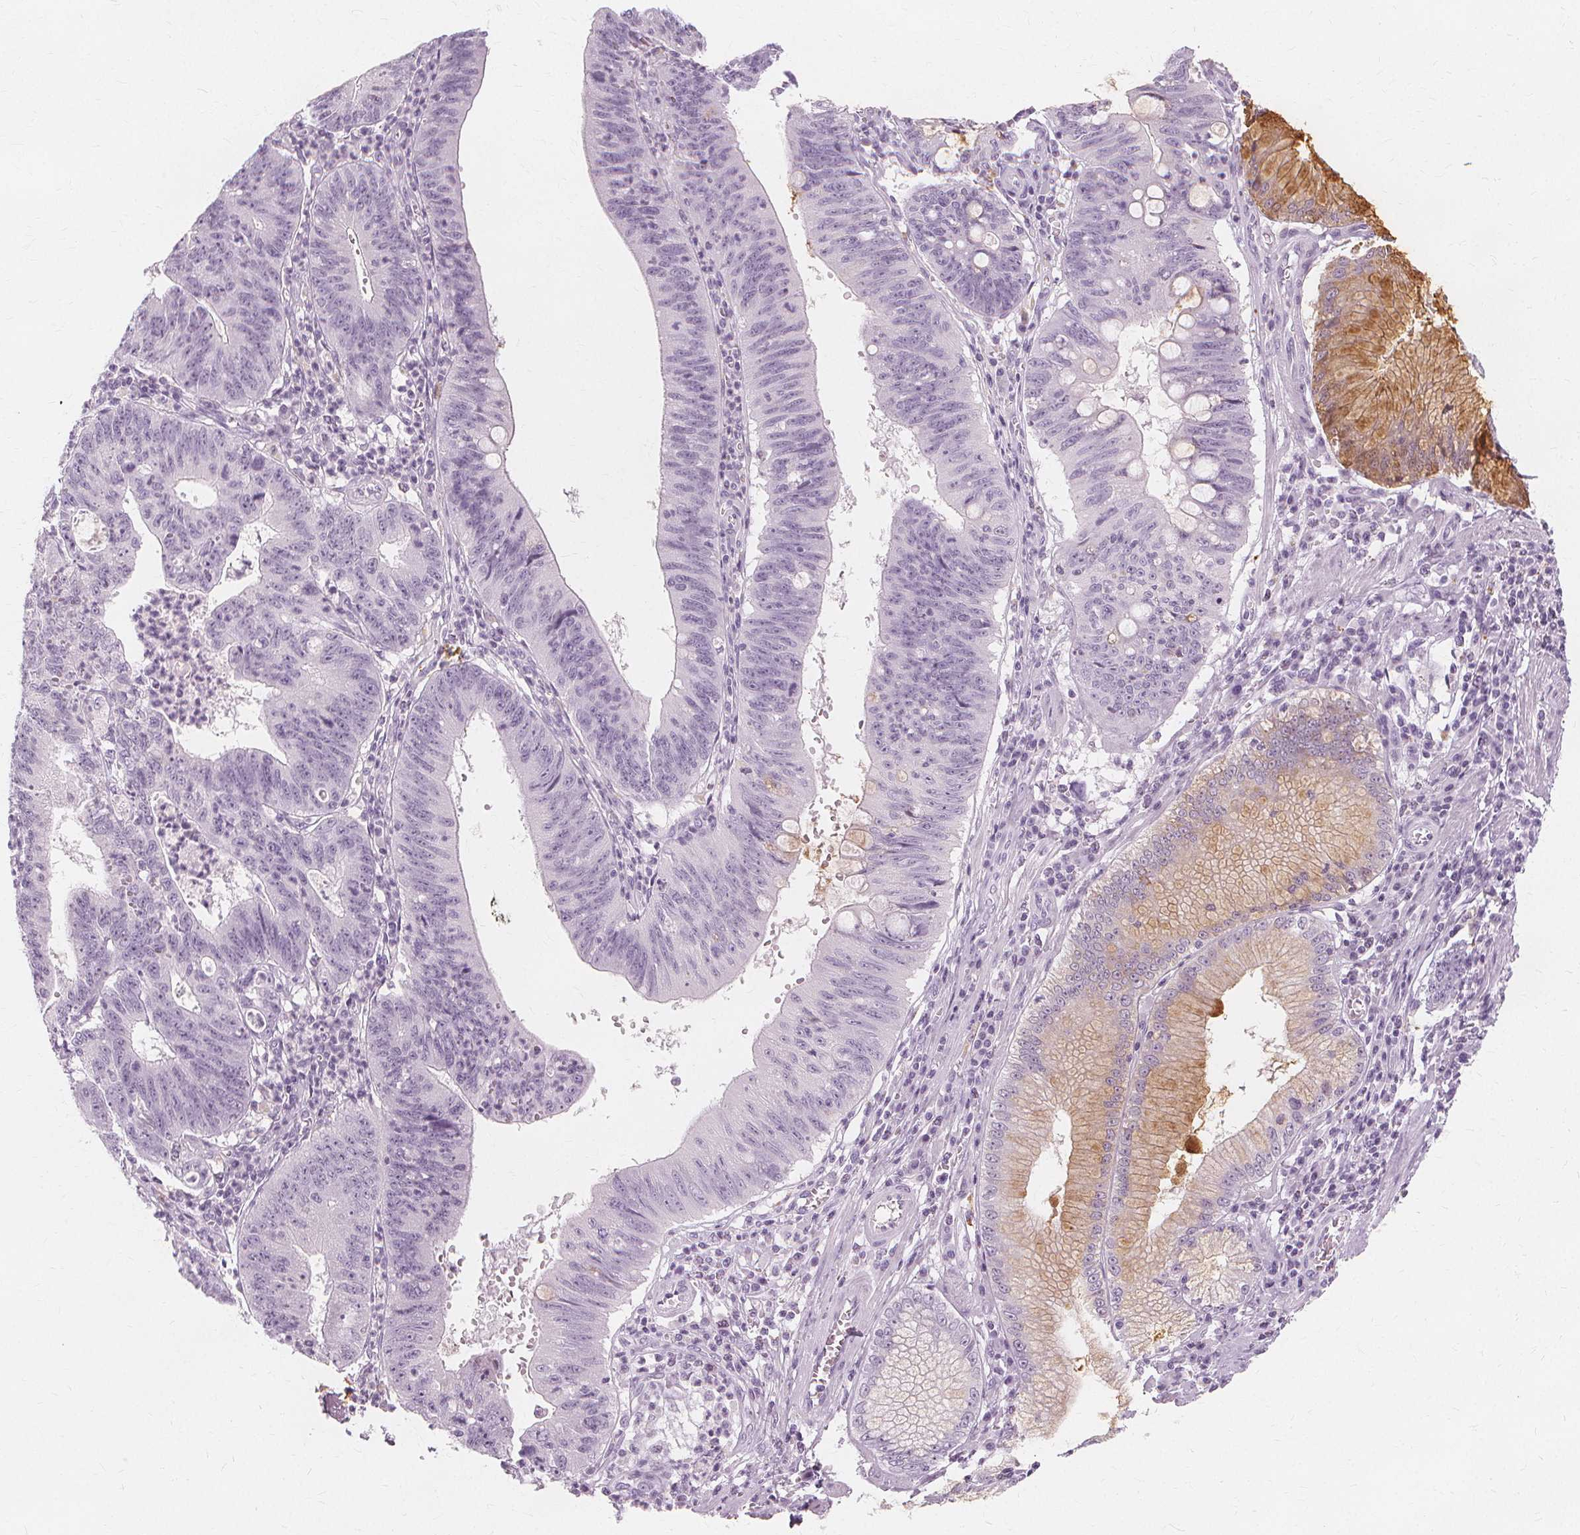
{"staining": {"intensity": "weak", "quantity": "<25%", "location": "cytoplasmic/membranous"}, "tissue": "stomach cancer", "cell_type": "Tumor cells", "image_type": "cancer", "snomed": [{"axis": "morphology", "description": "Adenocarcinoma, NOS"}, {"axis": "topography", "description": "Stomach"}], "caption": "IHC image of neoplastic tissue: stomach adenocarcinoma stained with DAB exhibits no significant protein expression in tumor cells.", "gene": "TFF1", "patient": {"sex": "male", "age": 59}}